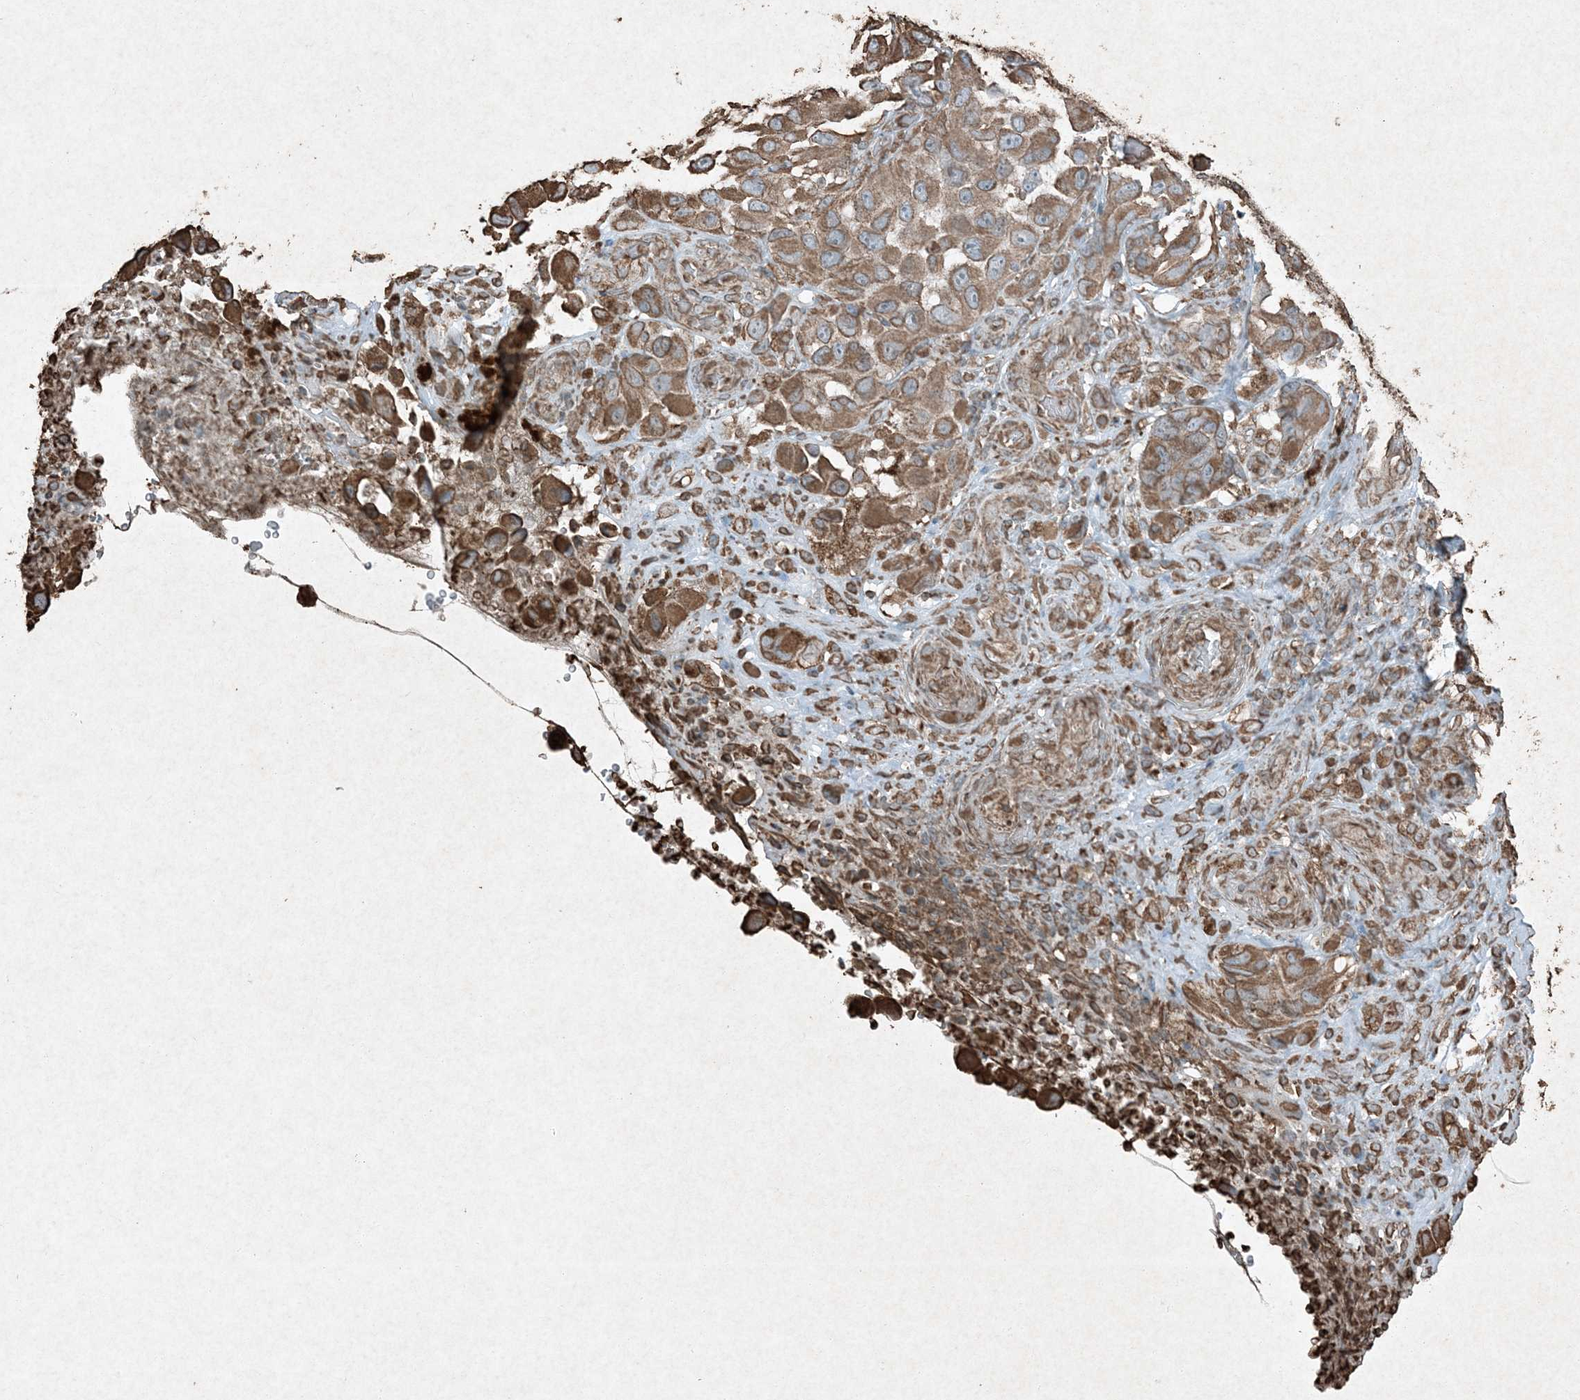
{"staining": {"intensity": "moderate", "quantity": ">75%", "location": "cytoplasmic/membranous"}, "tissue": "melanoma", "cell_type": "Tumor cells", "image_type": "cancer", "snomed": [{"axis": "morphology", "description": "Malignant melanoma, NOS"}, {"axis": "topography", "description": "Skin"}], "caption": "Immunohistochemical staining of human melanoma exhibits medium levels of moderate cytoplasmic/membranous positivity in about >75% of tumor cells.", "gene": "RYK", "patient": {"sex": "female", "age": 73}}